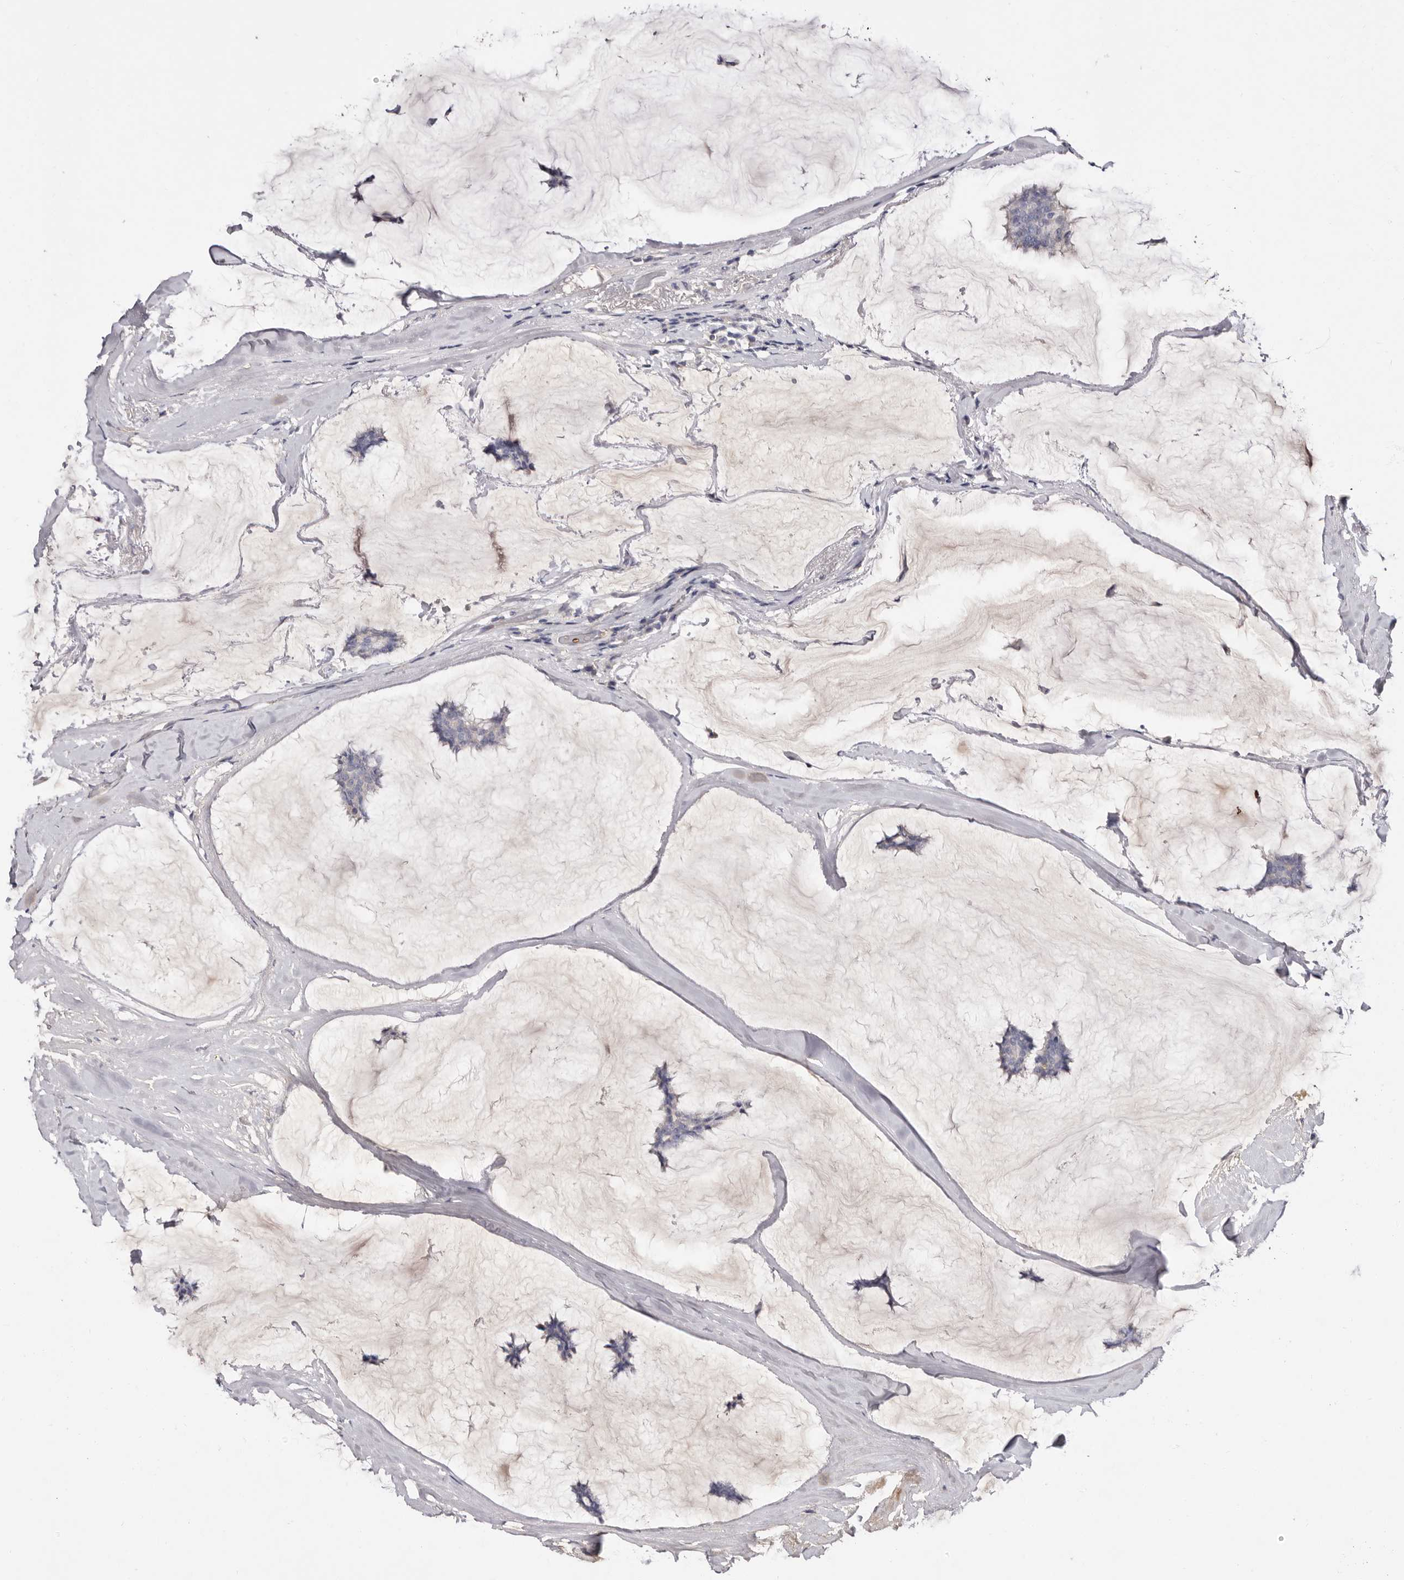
{"staining": {"intensity": "negative", "quantity": "none", "location": "none"}, "tissue": "breast cancer", "cell_type": "Tumor cells", "image_type": "cancer", "snomed": [{"axis": "morphology", "description": "Duct carcinoma"}, {"axis": "topography", "description": "Breast"}], "caption": "This is a photomicrograph of immunohistochemistry staining of breast intraductal carcinoma, which shows no expression in tumor cells.", "gene": "LMLN", "patient": {"sex": "female", "age": 93}}